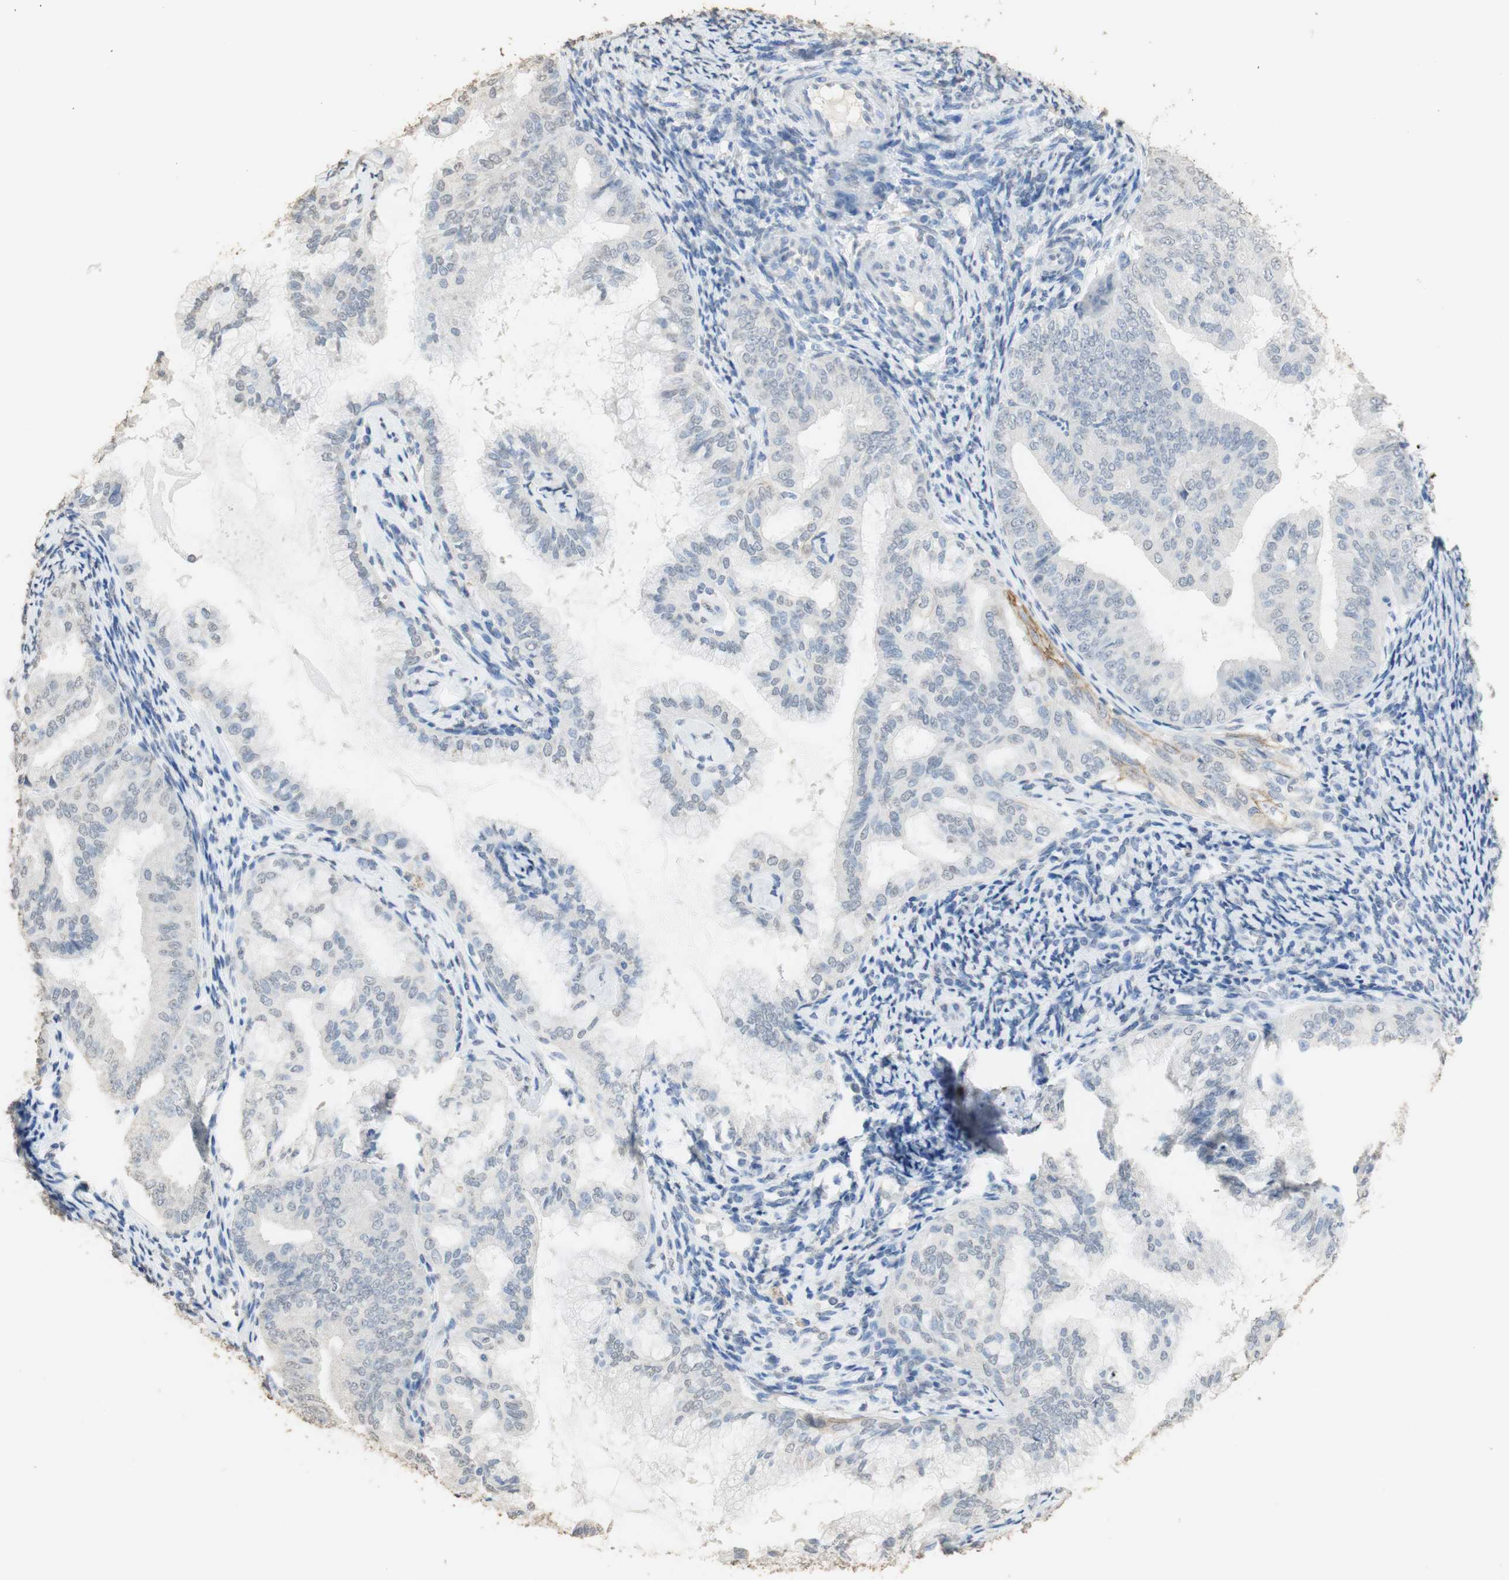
{"staining": {"intensity": "moderate", "quantity": "<25%", "location": "cytoplasmic/membranous"}, "tissue": "endometrial cancer", "cell_type": "Tumor cells", "image_type": "cancer", "snomed": [{"axis": "morphology", "description": "Adenocarcinoma, NOS"}, {"axis": "topography", "description": "Endometrium"}], "caption": "DAB (3,3'-diaminobenzidine) immunohistochemical staining of human endometrial adenocarcinoma shows moderate cytoplasmic/membranous protein staining in approximately <25% of tumor cells.", "gene": "L1CAM", "patient": {"sex": "female", "age": 63}}